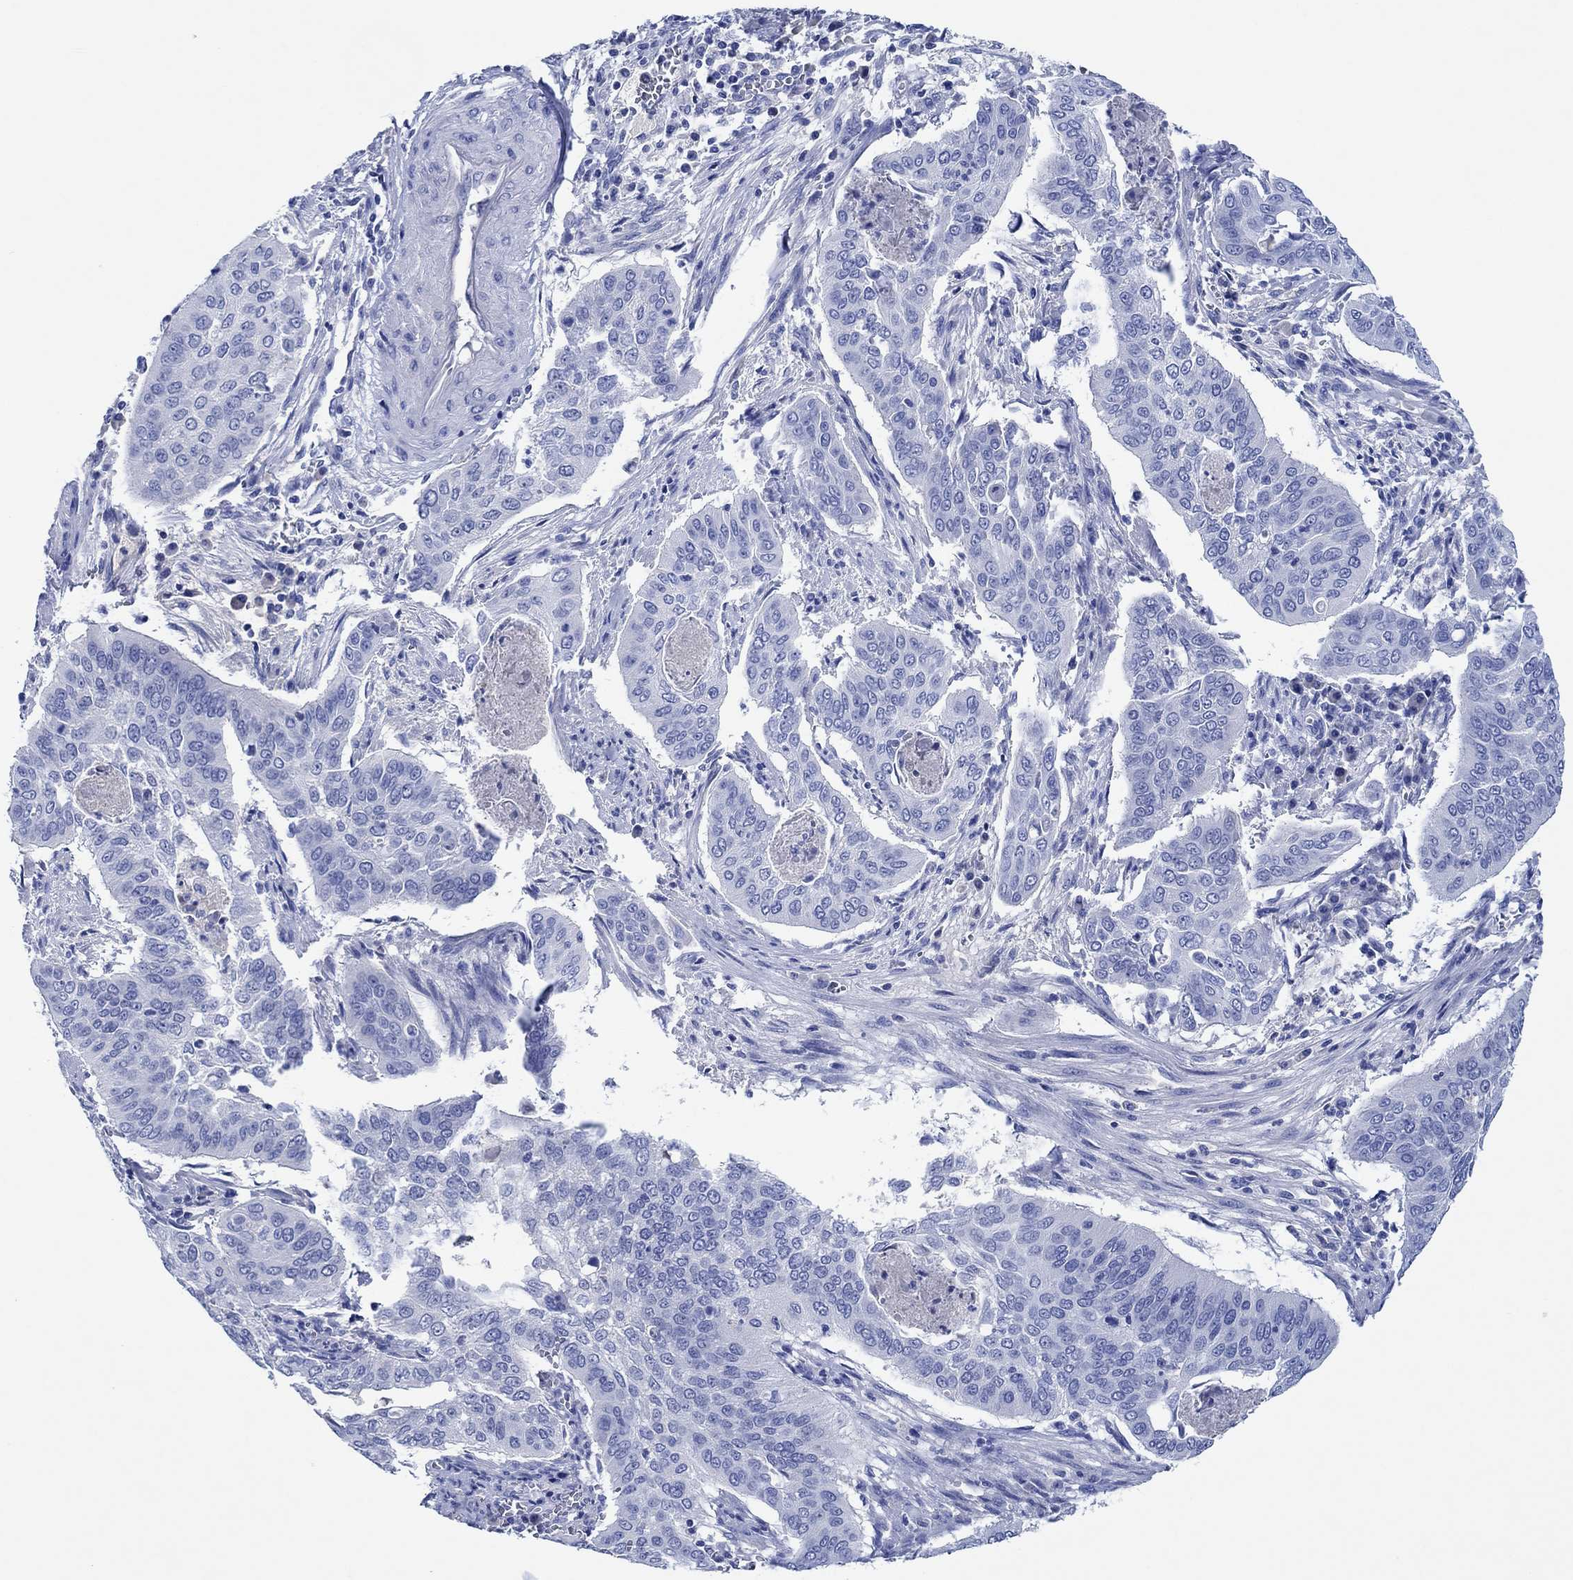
{"staining": {"intensity": "negative", "quantity": "none", "location": "none"}, "tissue": "cervical cancer", "cell_type": "Tumor cells", "image_type": "cancer", "snomed": [{"axis": "morphology", "description": "Squamous cell carcinoma, NOS"}, {"axis": "topography", "description": "Cervix"}], "caption": "Human cervical squamous cell carcinoma stained for a protein using immunohistochemistry exhibits no positivity in tumor cells.", "gene": "CPNE6", "patient": {"sex": "female", "age": 39}}